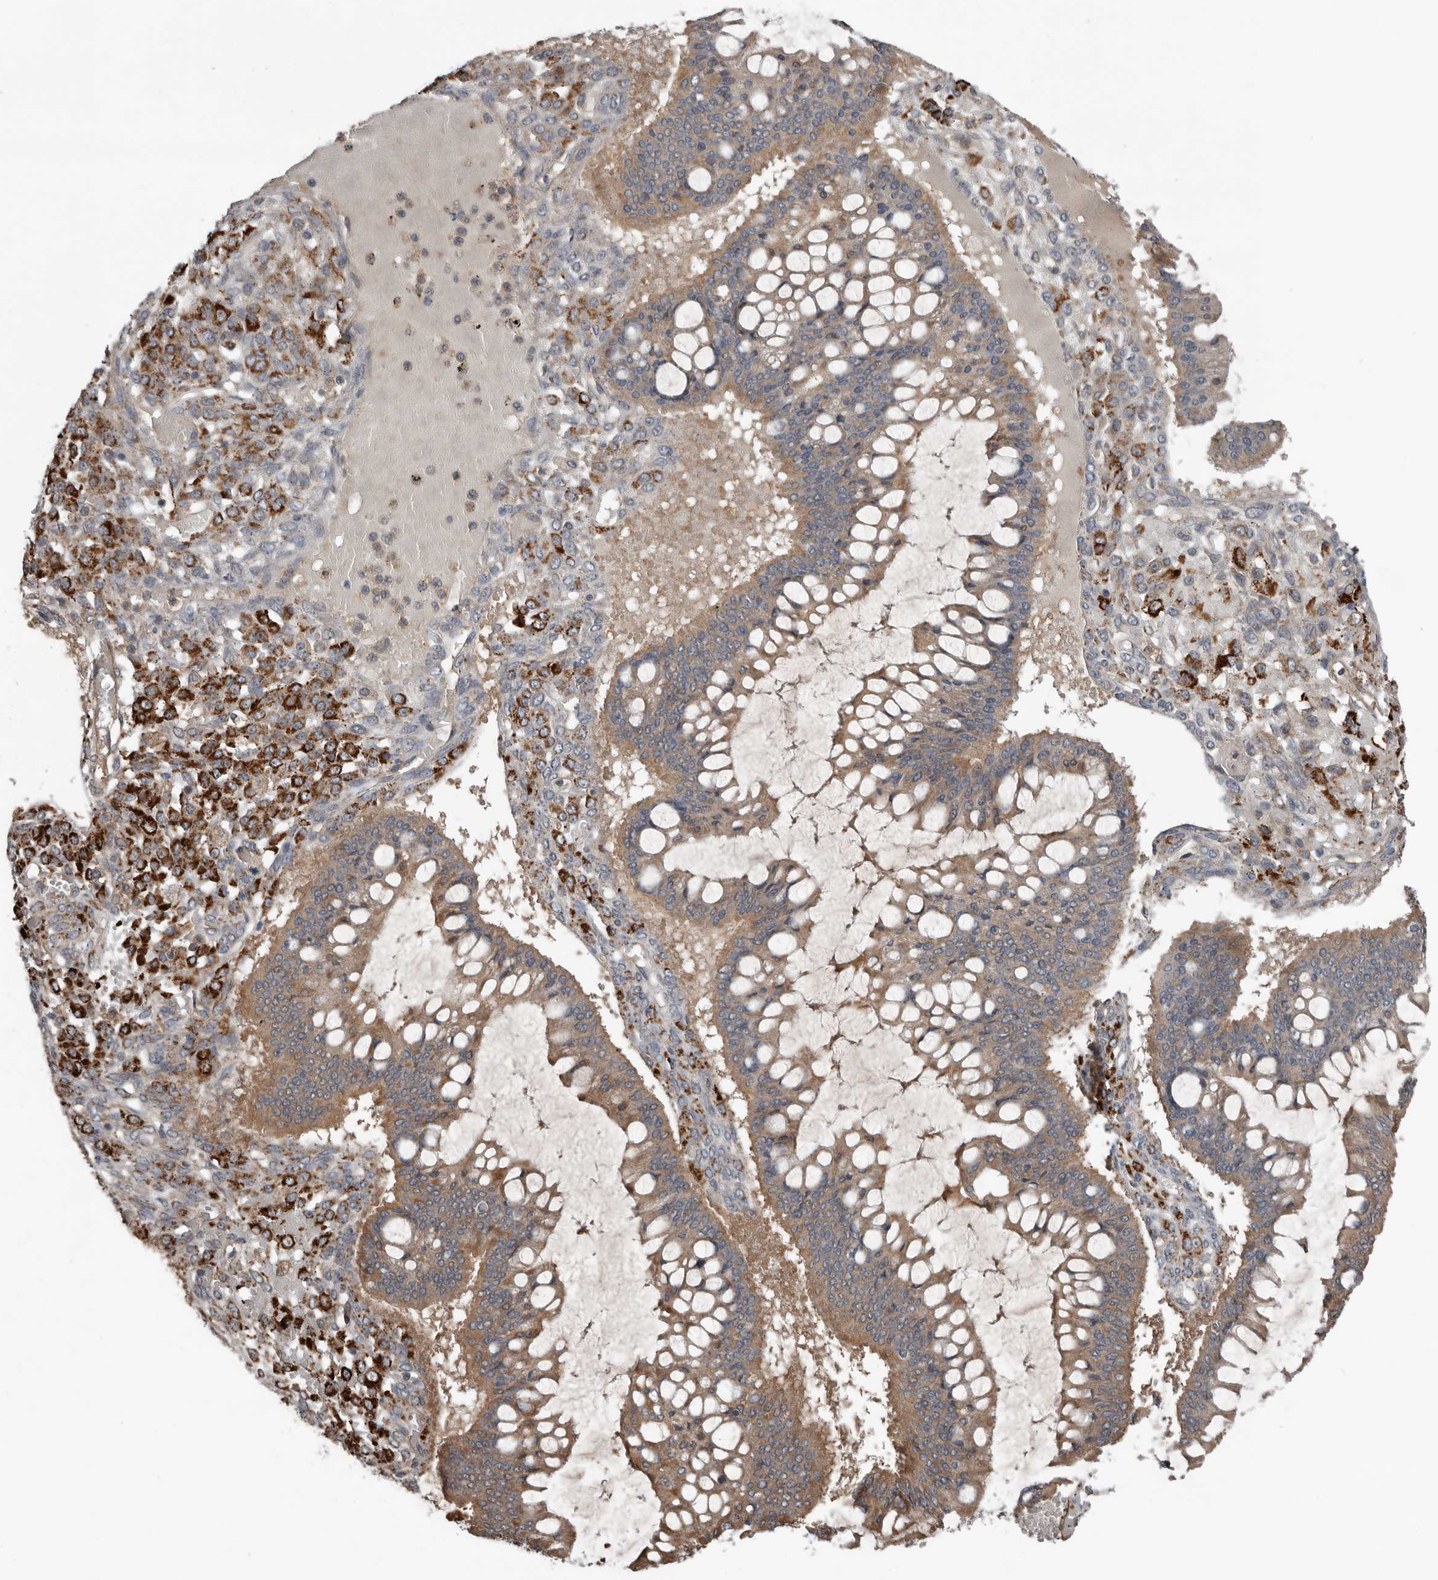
{"staining": {"intensity": "moderate", "quantity": ">75%", "location": "cytoplasmic/membranous"}, "tissue": "ovarian cancer", "cell_type": "Tumor cells", "image_type": "cancer", "snomed": [{"axis": "morphology", "description": "Cystadenocarcinoma, mucinous, NOS"}, {"axis": "topography", "description": "Ovary"}], "caption": "IHC staining of ovarian cancer, which reveals medium levels of moderate cytoplasmic/membranous expression in about >75% of tumor cells indicating moderate cytoplasmic/membranous protein positivity. The staining was performed using DAB (brown) for protein detection and nuclei were counterstained in hematoxylin (blue).", "gene": "DNAJB4", "patient": {"sex": "female", "age": 73}}